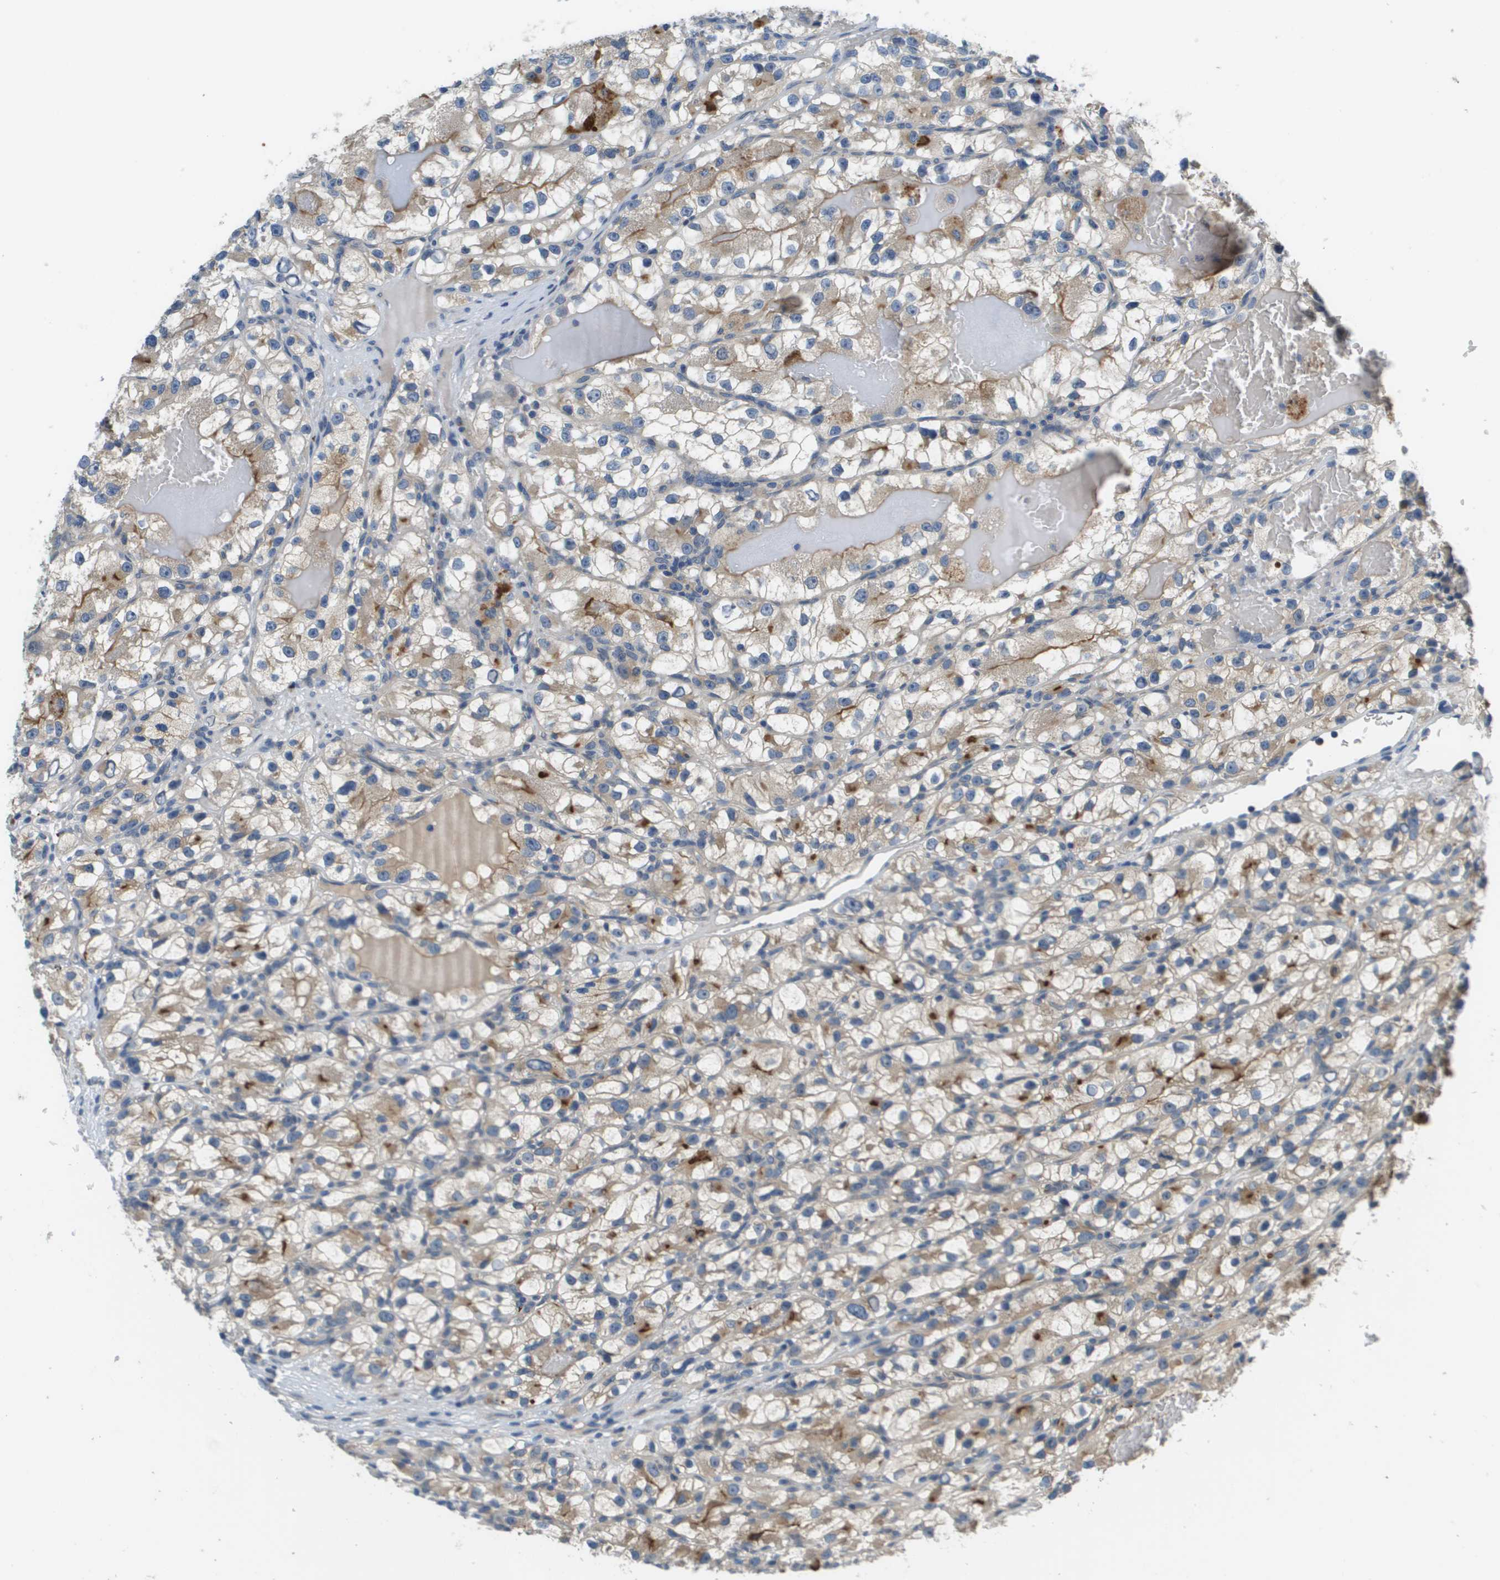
{"staining": {"intensity": "moderate", "quantity": "25%-75%", "location": "cytoplasmic/membranous"}, "tissue": "renal cancer", "cell_type": "Tumor cells", "image_type": "cancer", "snomed": [{"axis": "morphology", "description": "Adenocarcinoma, NOS"}, {"axis": "topography", "description": "Kidney"}], "caption": "Adenocarcinoma (renal) tissue demonstrates moderate cytoplasmic/membranous expression in about 25%-75% of tumor cells, visualized by immunohistochemistry.", "gene": "SLC25A20", "patient": {"sex": "female", "age": 57}}